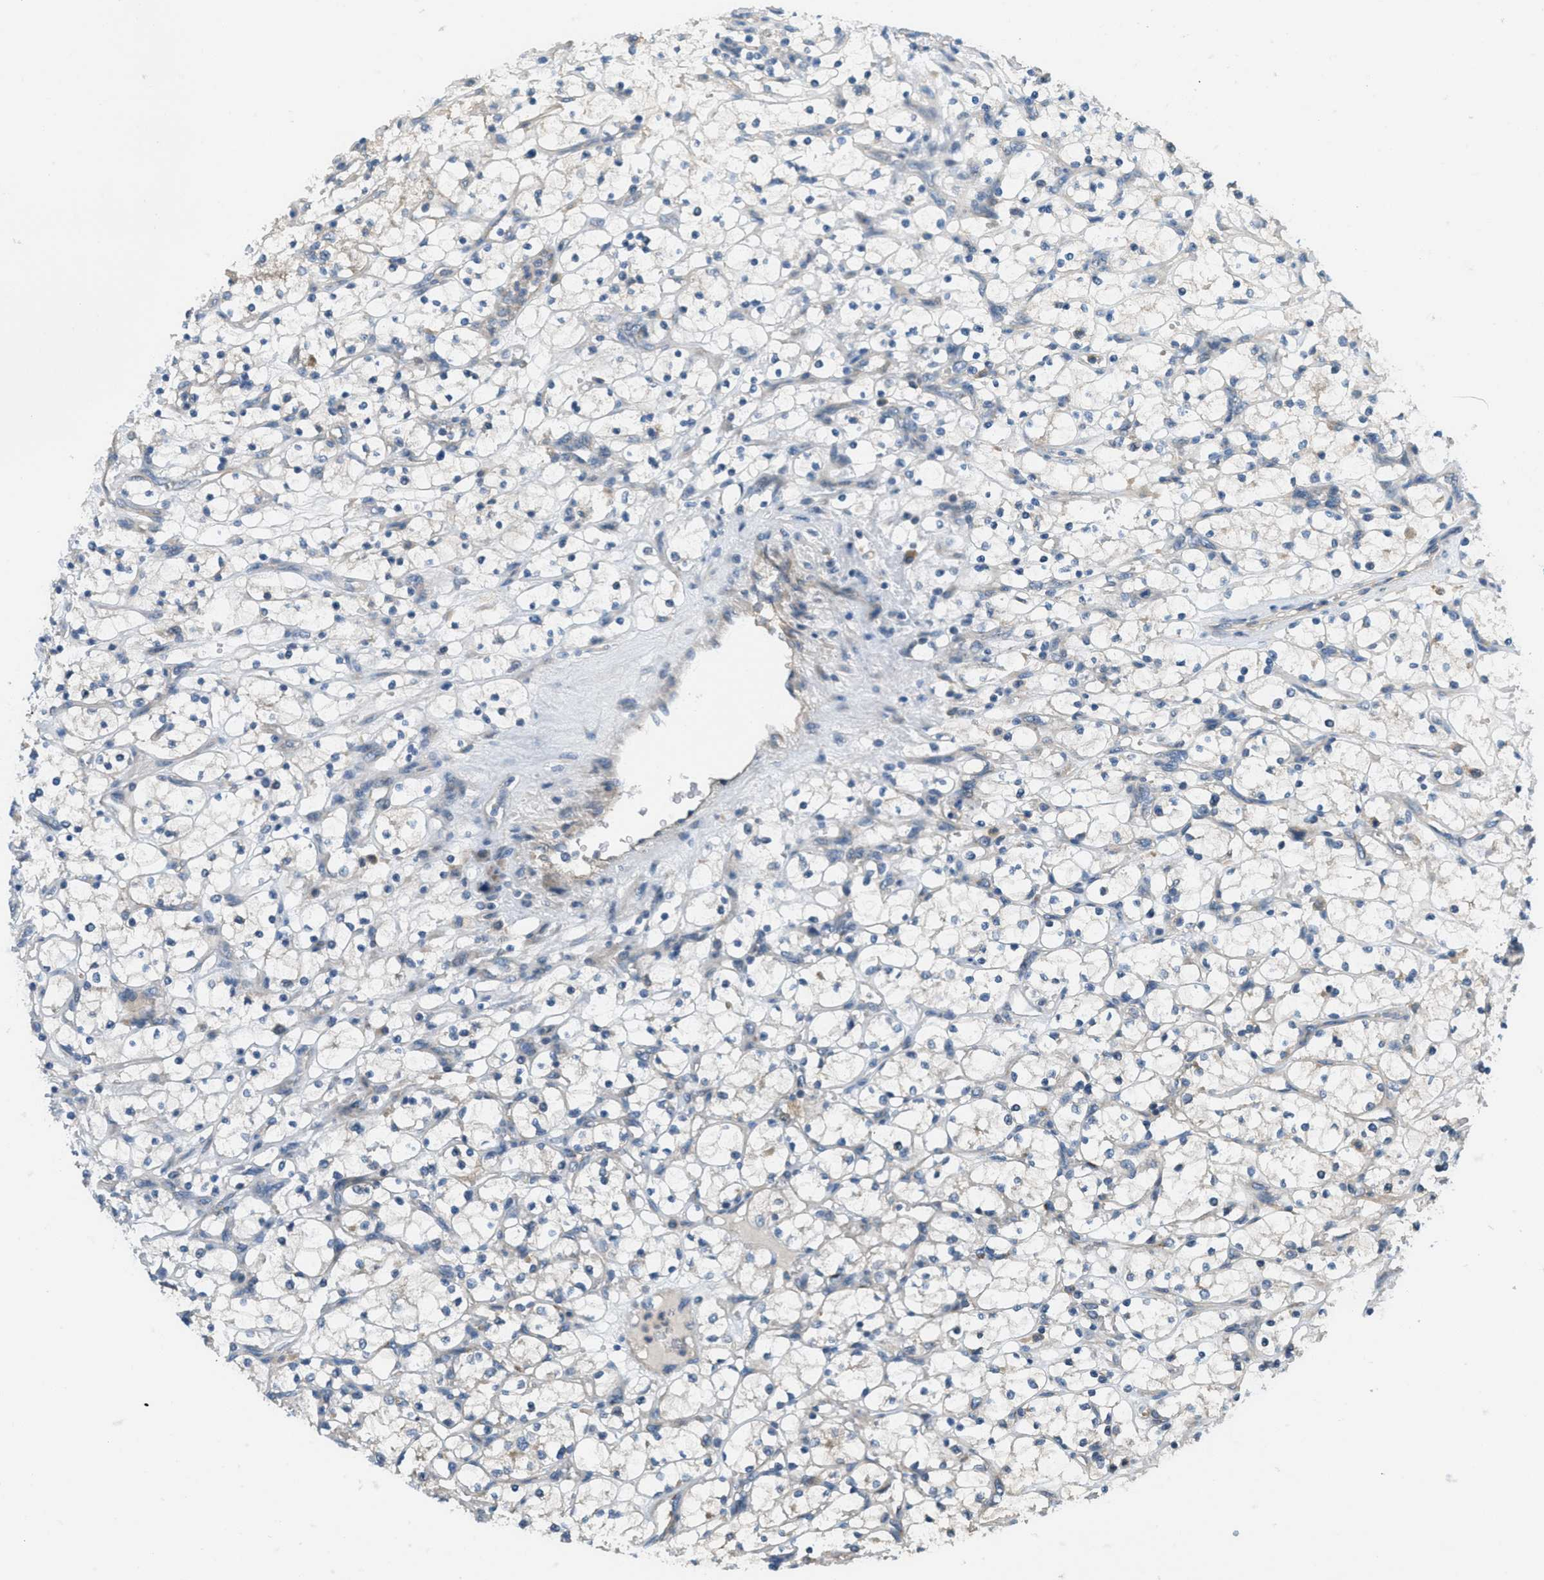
{"staining": {"intensity": "negative", "quantity": "none", "location": "none"}, "tissue": "renal cancer", "cell_type": "Tumor cells", "image_type": "cancer", "snomed": [{"axis": "morphology", "description": "Adenocarcinoma, NOS"}, {"axis": "topography", "description": "Kidney"}], "caption": "IHC of renal cancer demonstrates no staining in tumor cells. (DAB (3,3'-diaminobenzidine) immunohistochemistry (IHC) with hematoxylin counter stain).", "gene": "ADCY6", "patient": {"sex": "female", "age": 69}}